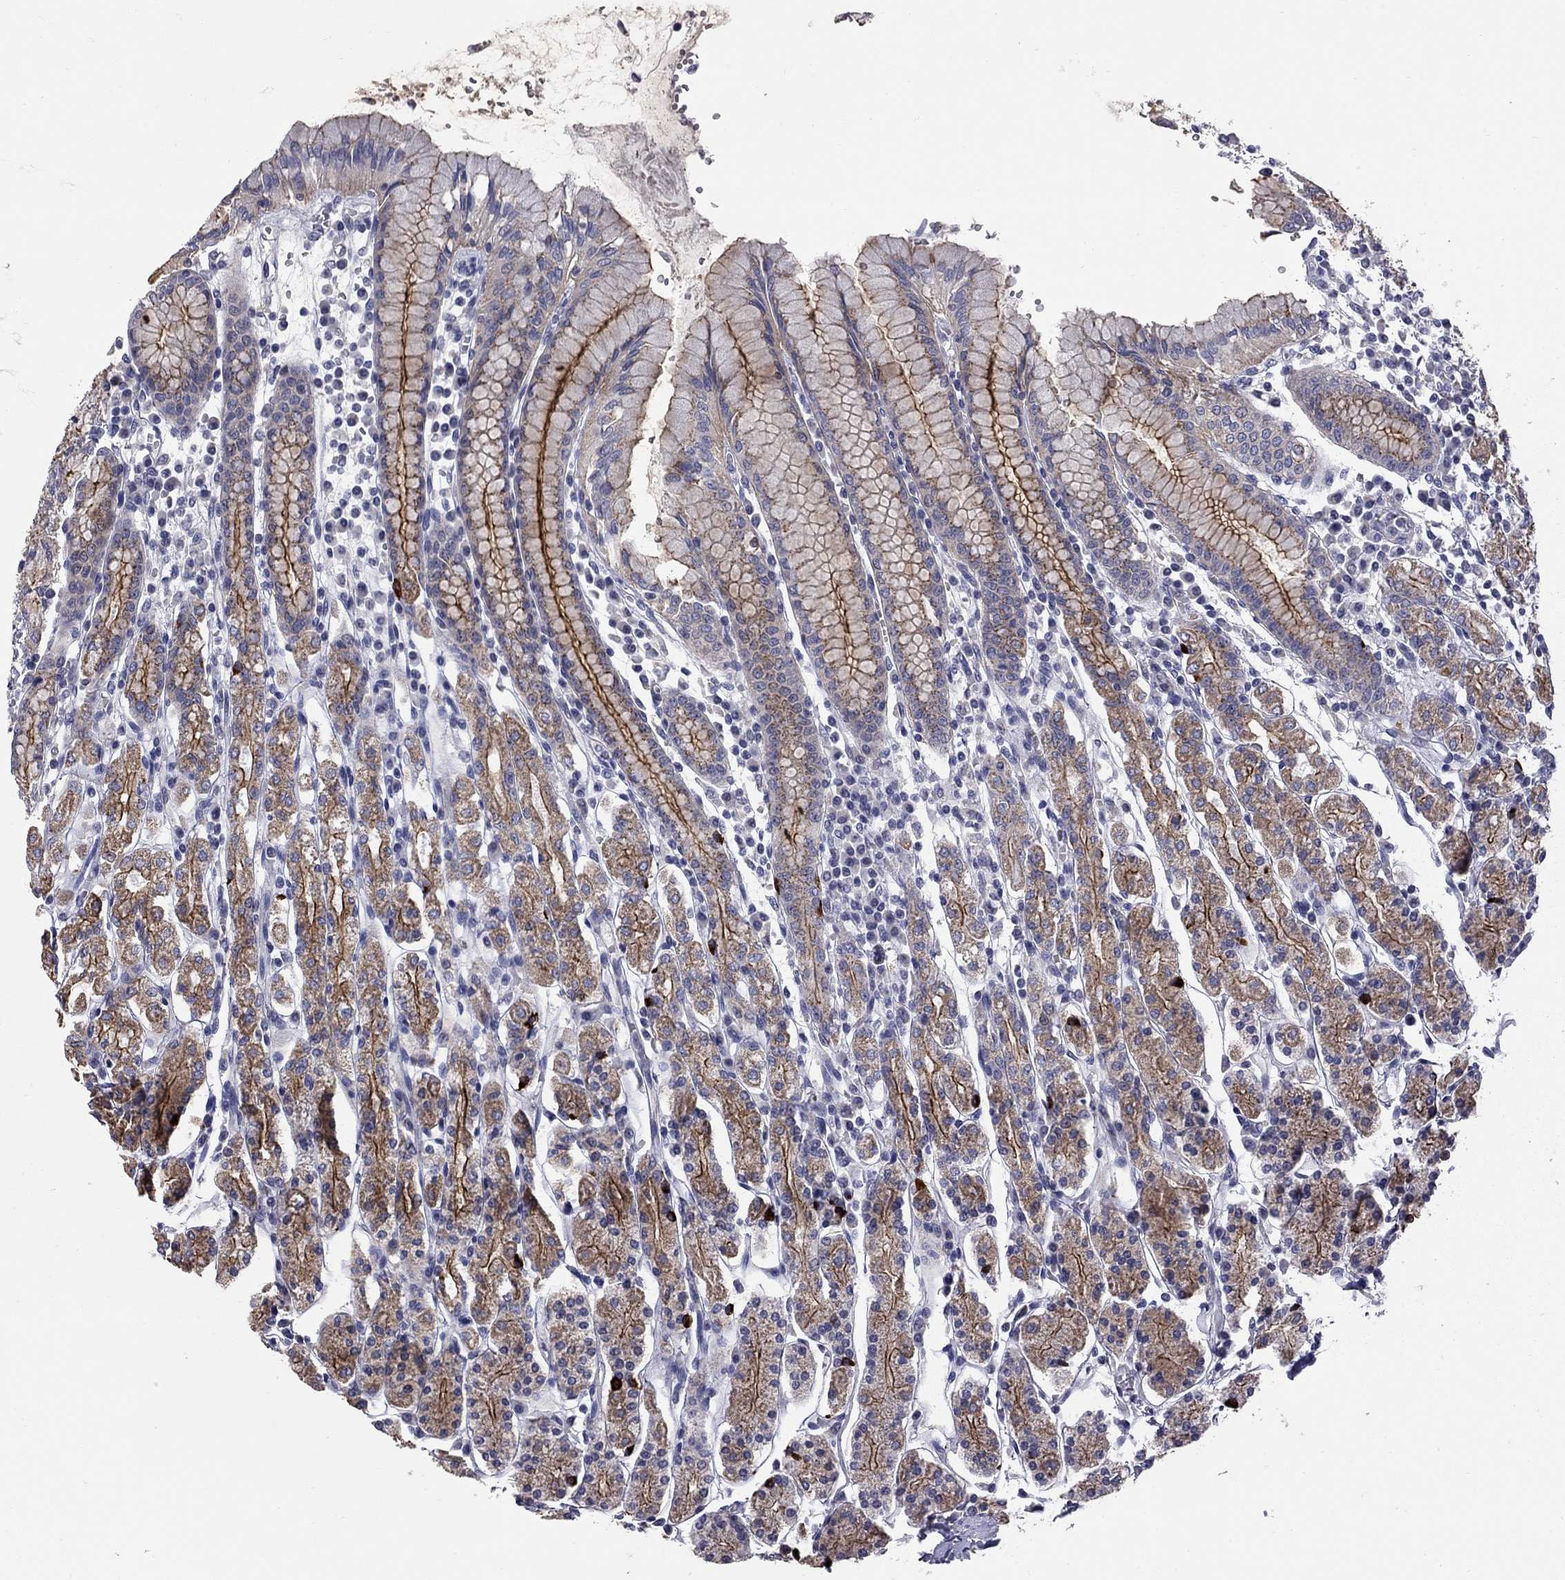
{"staining": {"intensity": "strong", "quantity": ">75%", "location": "cytoplasmic/membranous"}, "tissue": "stomach", "cell_type": "Glandular cells", "image_type": "normal", "snomed": [{"axis": "morphology", "description": "Normal tissue, NOS"}, {"axis": "topography", "description": "Stomach, upper"}, {"axis": "topography", "description": "Stomach"}], "caption": "Stomach stained for a protein (brown) shows strong cytoplasmic/membranous positive positivity in about >75% of glandular cells.", "gene": "HTR4", "patient": {"sex": "male", "age": 62}}